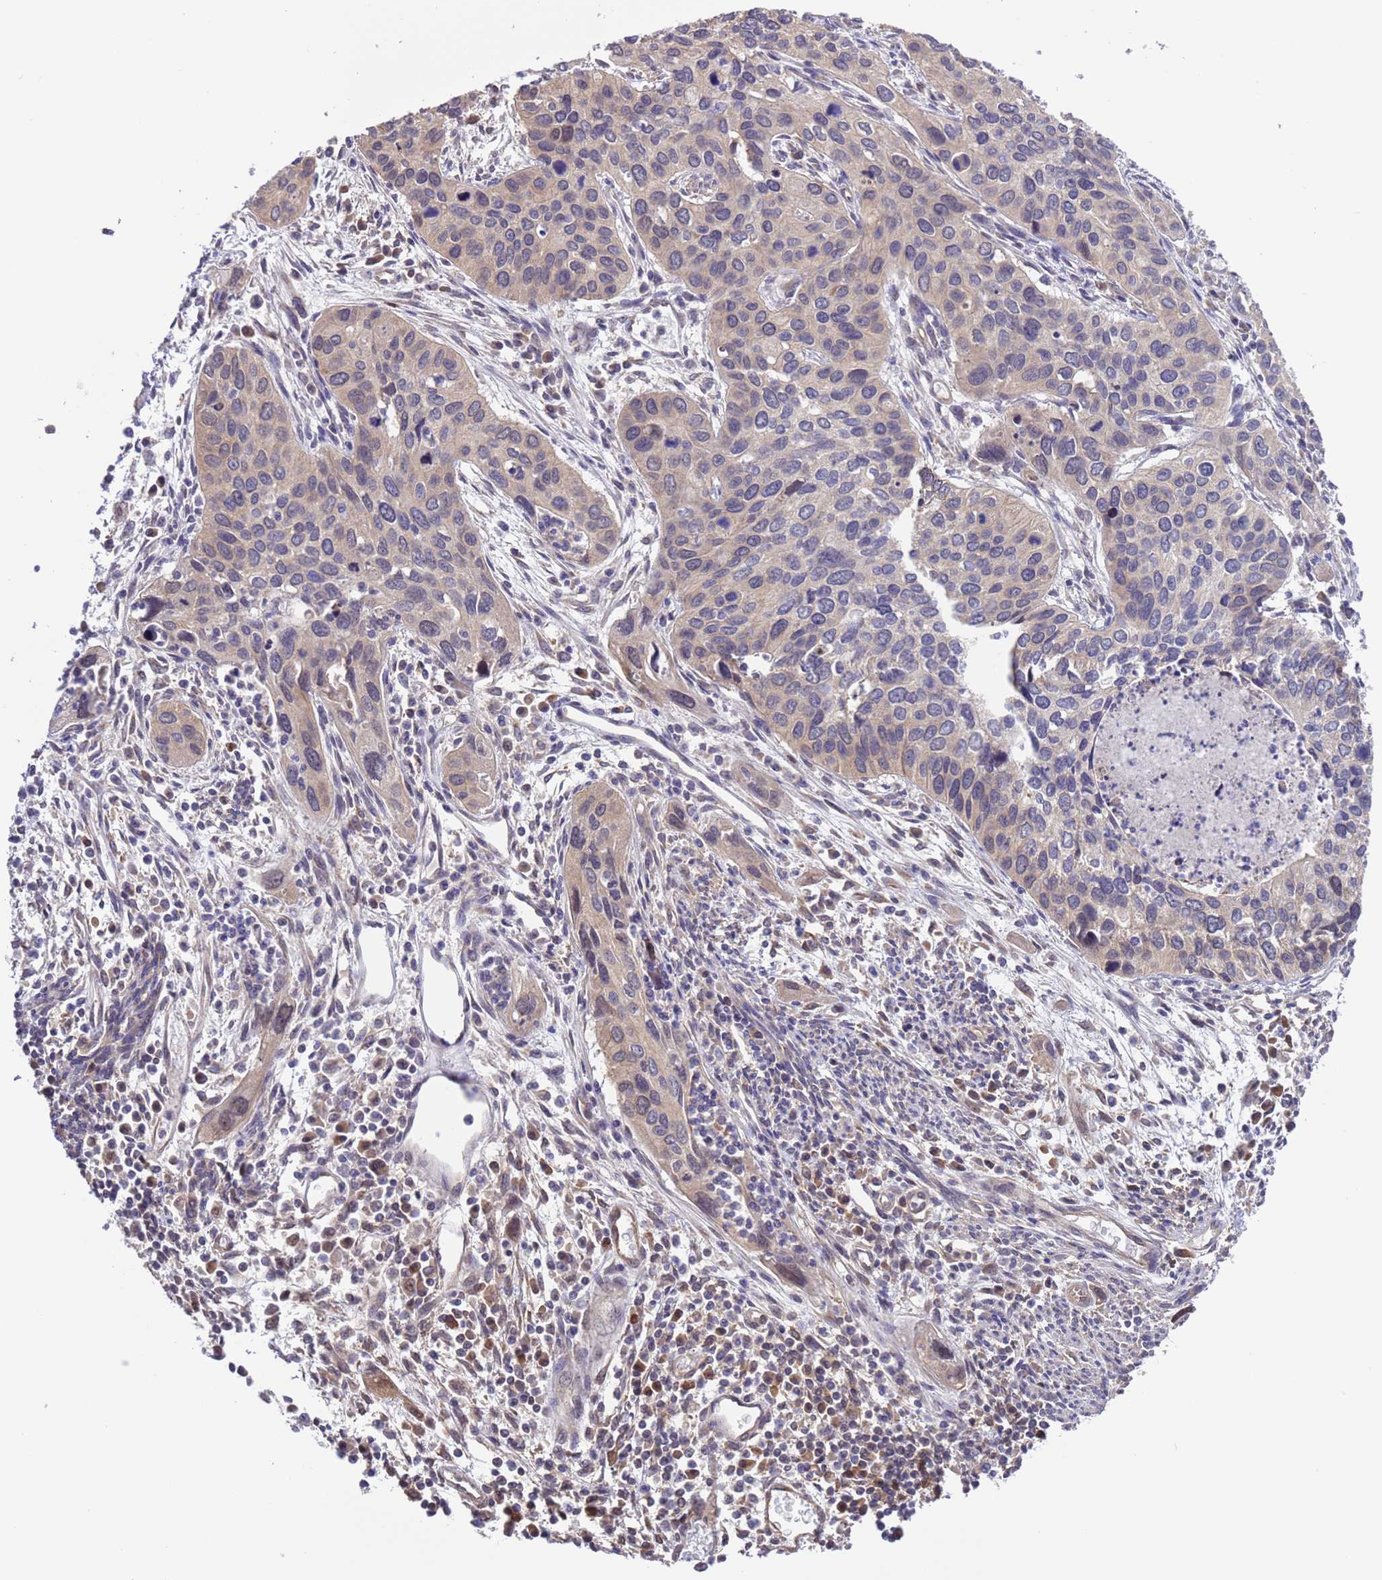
{"staining": {"intensity": "weak", "quantity": "25%-75%", "location": "cytoplasmic/membranous,nuclear"}, "tissue": "cervical cancer", "cell_type": "Tumor cells", "image_type": "cancer", "snomed": [{"axis": "morphology", "description": "Squamous cell carcinoma, NOS"}, {"axis": "topography", "description": "Cervix"}], "caption": "Protein expression analysis of human squamous cell carcinoma (cervical) reveals weak cytoplasmic/membranous and nuclear positivity in approximately 25%-75% of tumor cells. (Stains: DAB in brown, nuclei in blue, Microscopy: brightfield microscopy at high magnification).", "gene": "ZFP69B", "patient": {"sex": "female", "age": 55}}